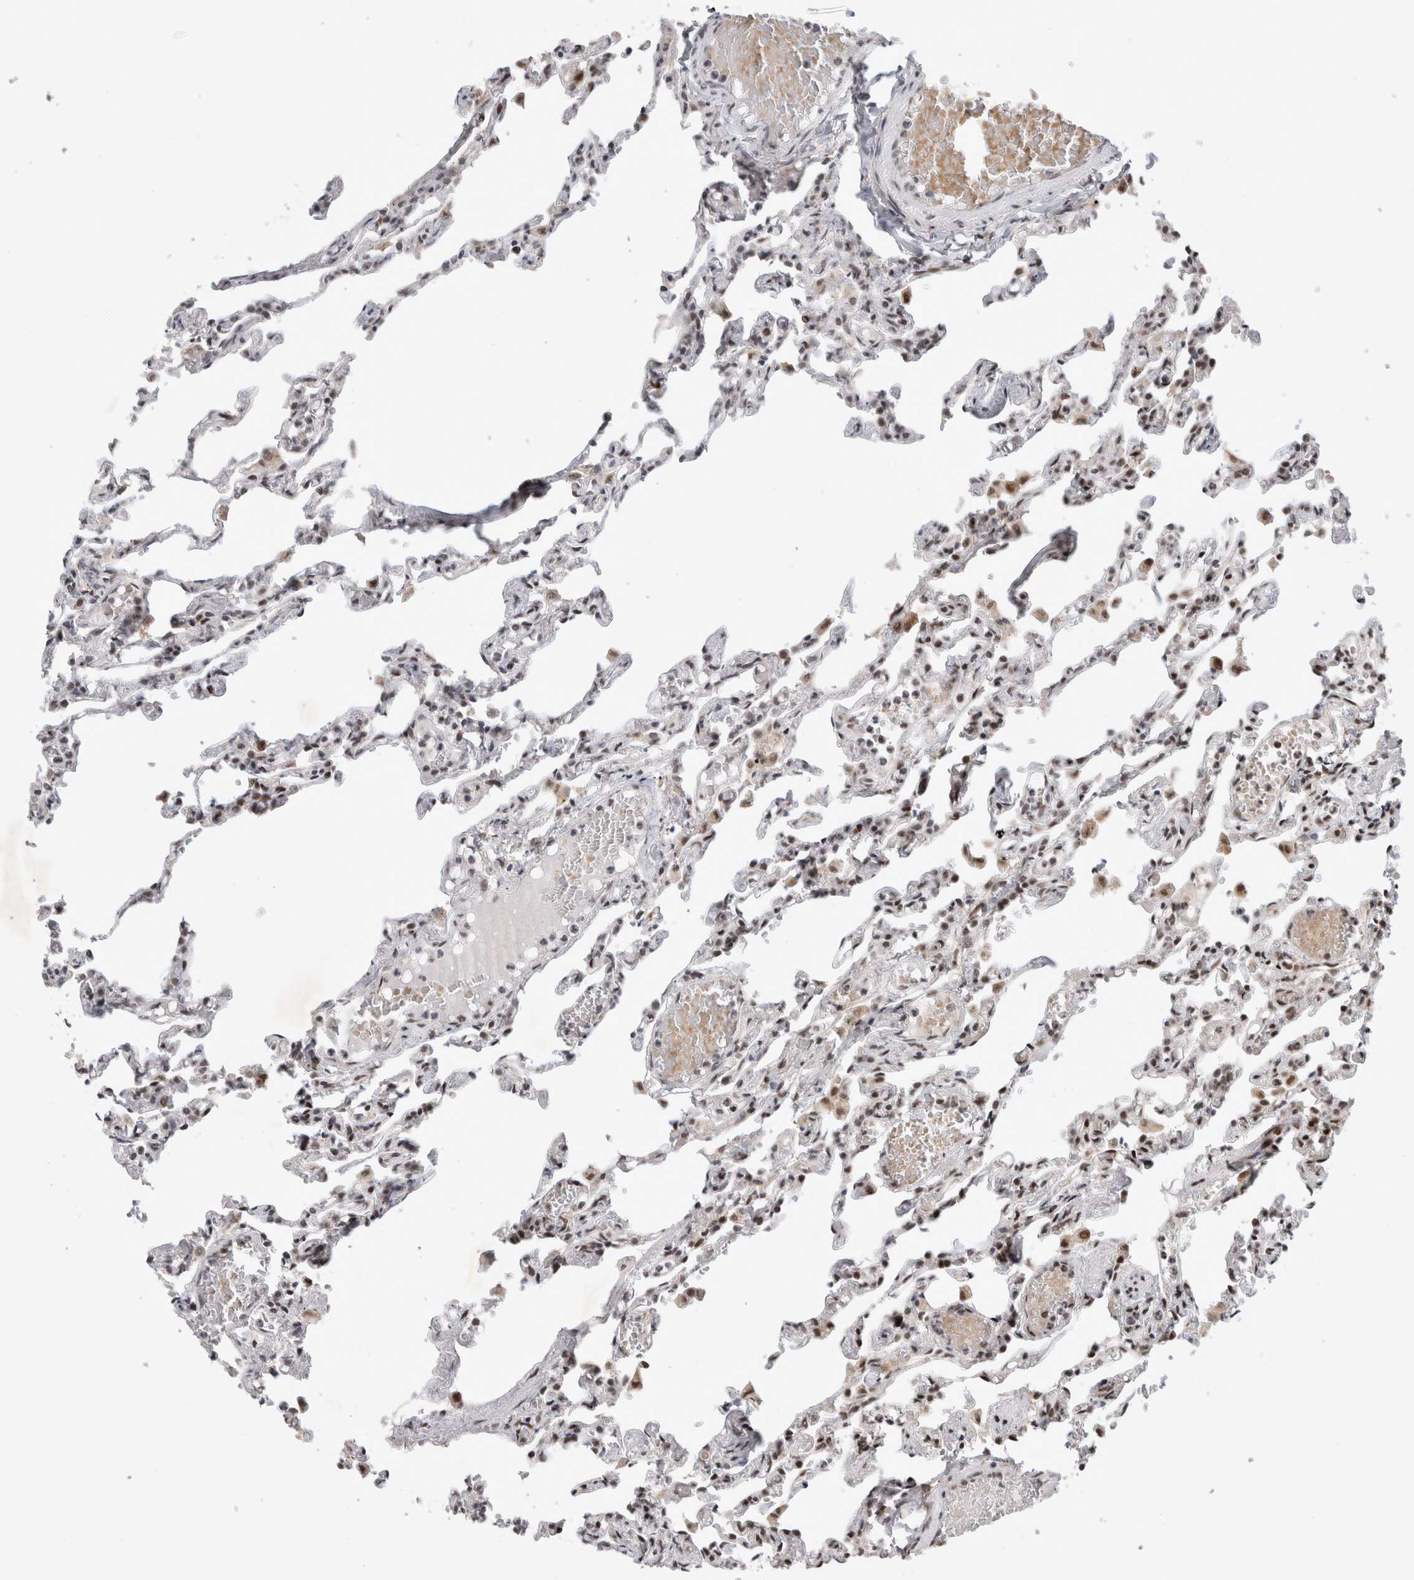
{"staining": {"intensity": "moderate", "quantity": "25%-75%", "location": "nuclear"}, "tissue": "lung", "cell_type": "Alveolar cells", "image_type": "normal", "snomed": [{"axis": "morphology", "description": "Normal tissue, NOS"}, {"axis": "topography", "description": "Lung"}], "caption": "DAB immunohistochemical staining of unremarkable lung shows moderate nuclear protein positivity in about 25%-75% of alveolar cells.", "gene": "HESX1", "patient": {"sex": "male", "age": 21}}